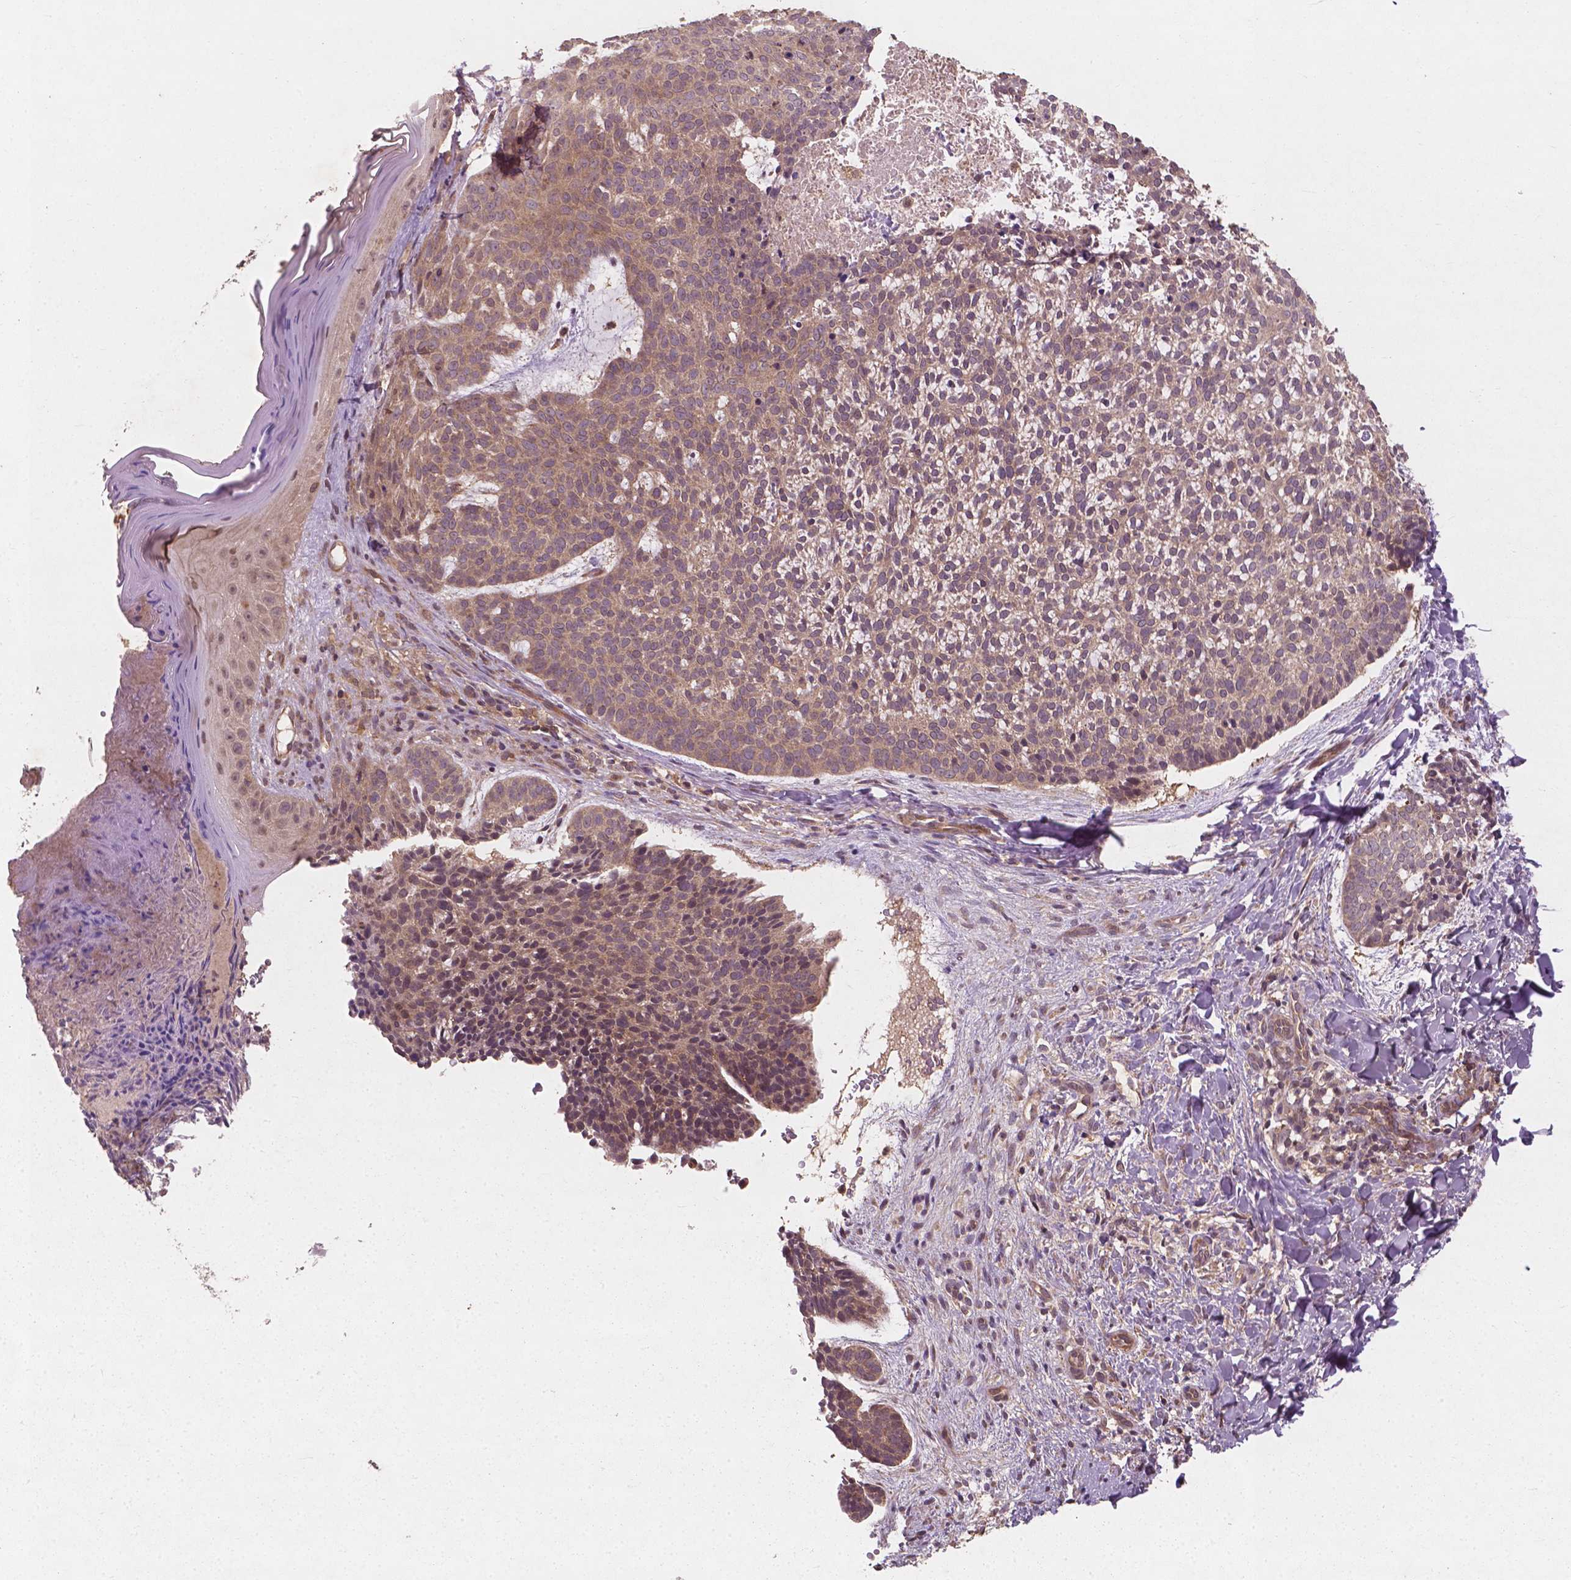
{"staining": {"intensity": "weak", "quantity": ">75%", "location": "cytoplasmic/membranous"}, "tissue": "skin cancer", "cell_type": "Tumor cells", "image_type": "cancer", "snomed": [{"axis": "morphology", "description": "Basal cell carcinoma"}, {"axis": "topography", "description": "Skin"}], "caption": "The histopathology image exhibits immunohistochemical staining of skin cancer. There is weak cytoplasmic/membranous staining is seen in about >75% of tumor cells. (DAB IHC, brown staining for protein, blue staining for nuclei).", "gene": "CYFIP2", "patient": {"sex": "male", "age": 64}}